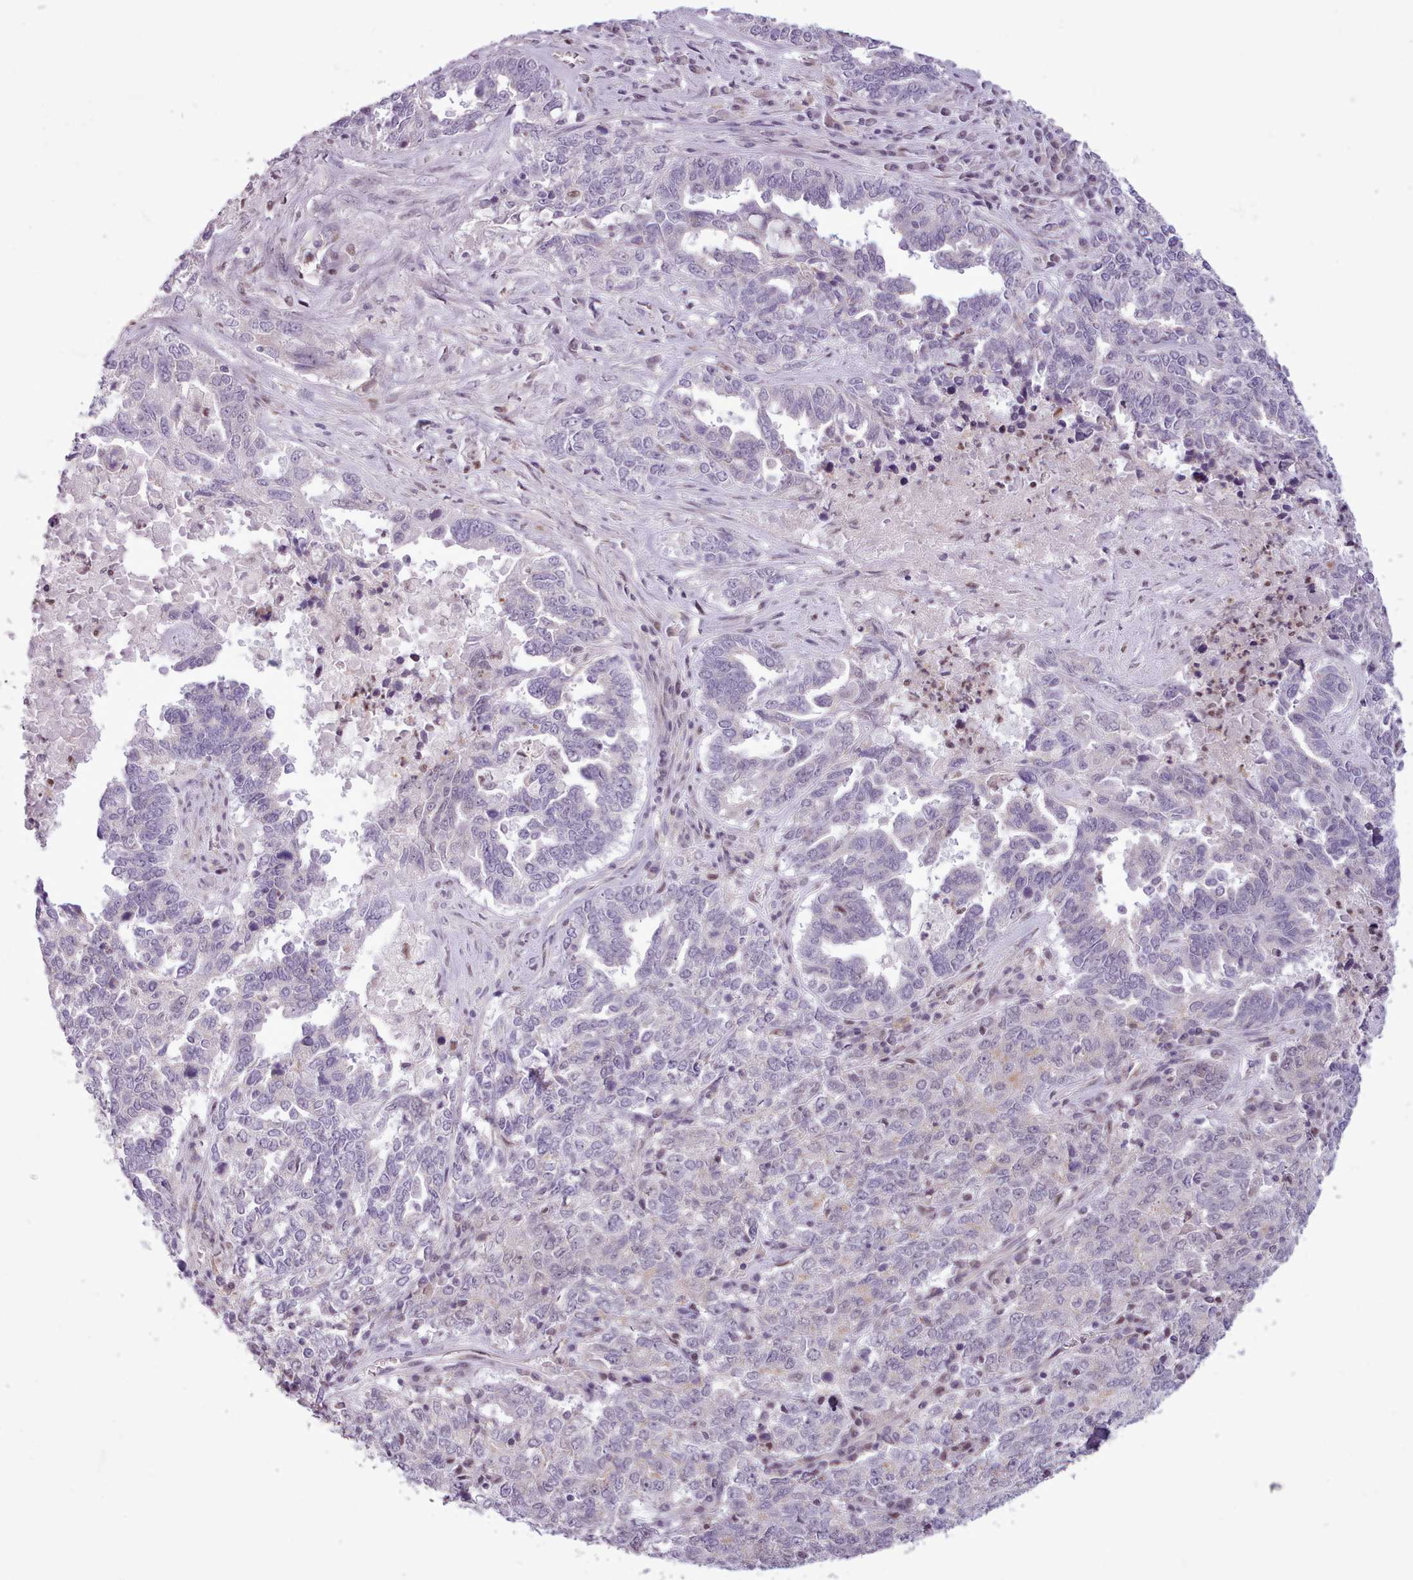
{"staining": {"intensity": "negative", "quantity": "none", "location": "none"}, "tissue": "ovarian cancer", "cell_type": "Tumor cells", "image_type": "cancer", "snomed": [{"axis": "morphology", "description": "Carcinoma, endometroid"}, {"axis": "topography", "description": "Ovary"}], "caption": "This is an immunohistochemistry image of endometroid carcinoma (ovarian). There is no expression in tumor cells.", "gene": "SLURP1", "patient": {"sex": "female", "age": 62}}